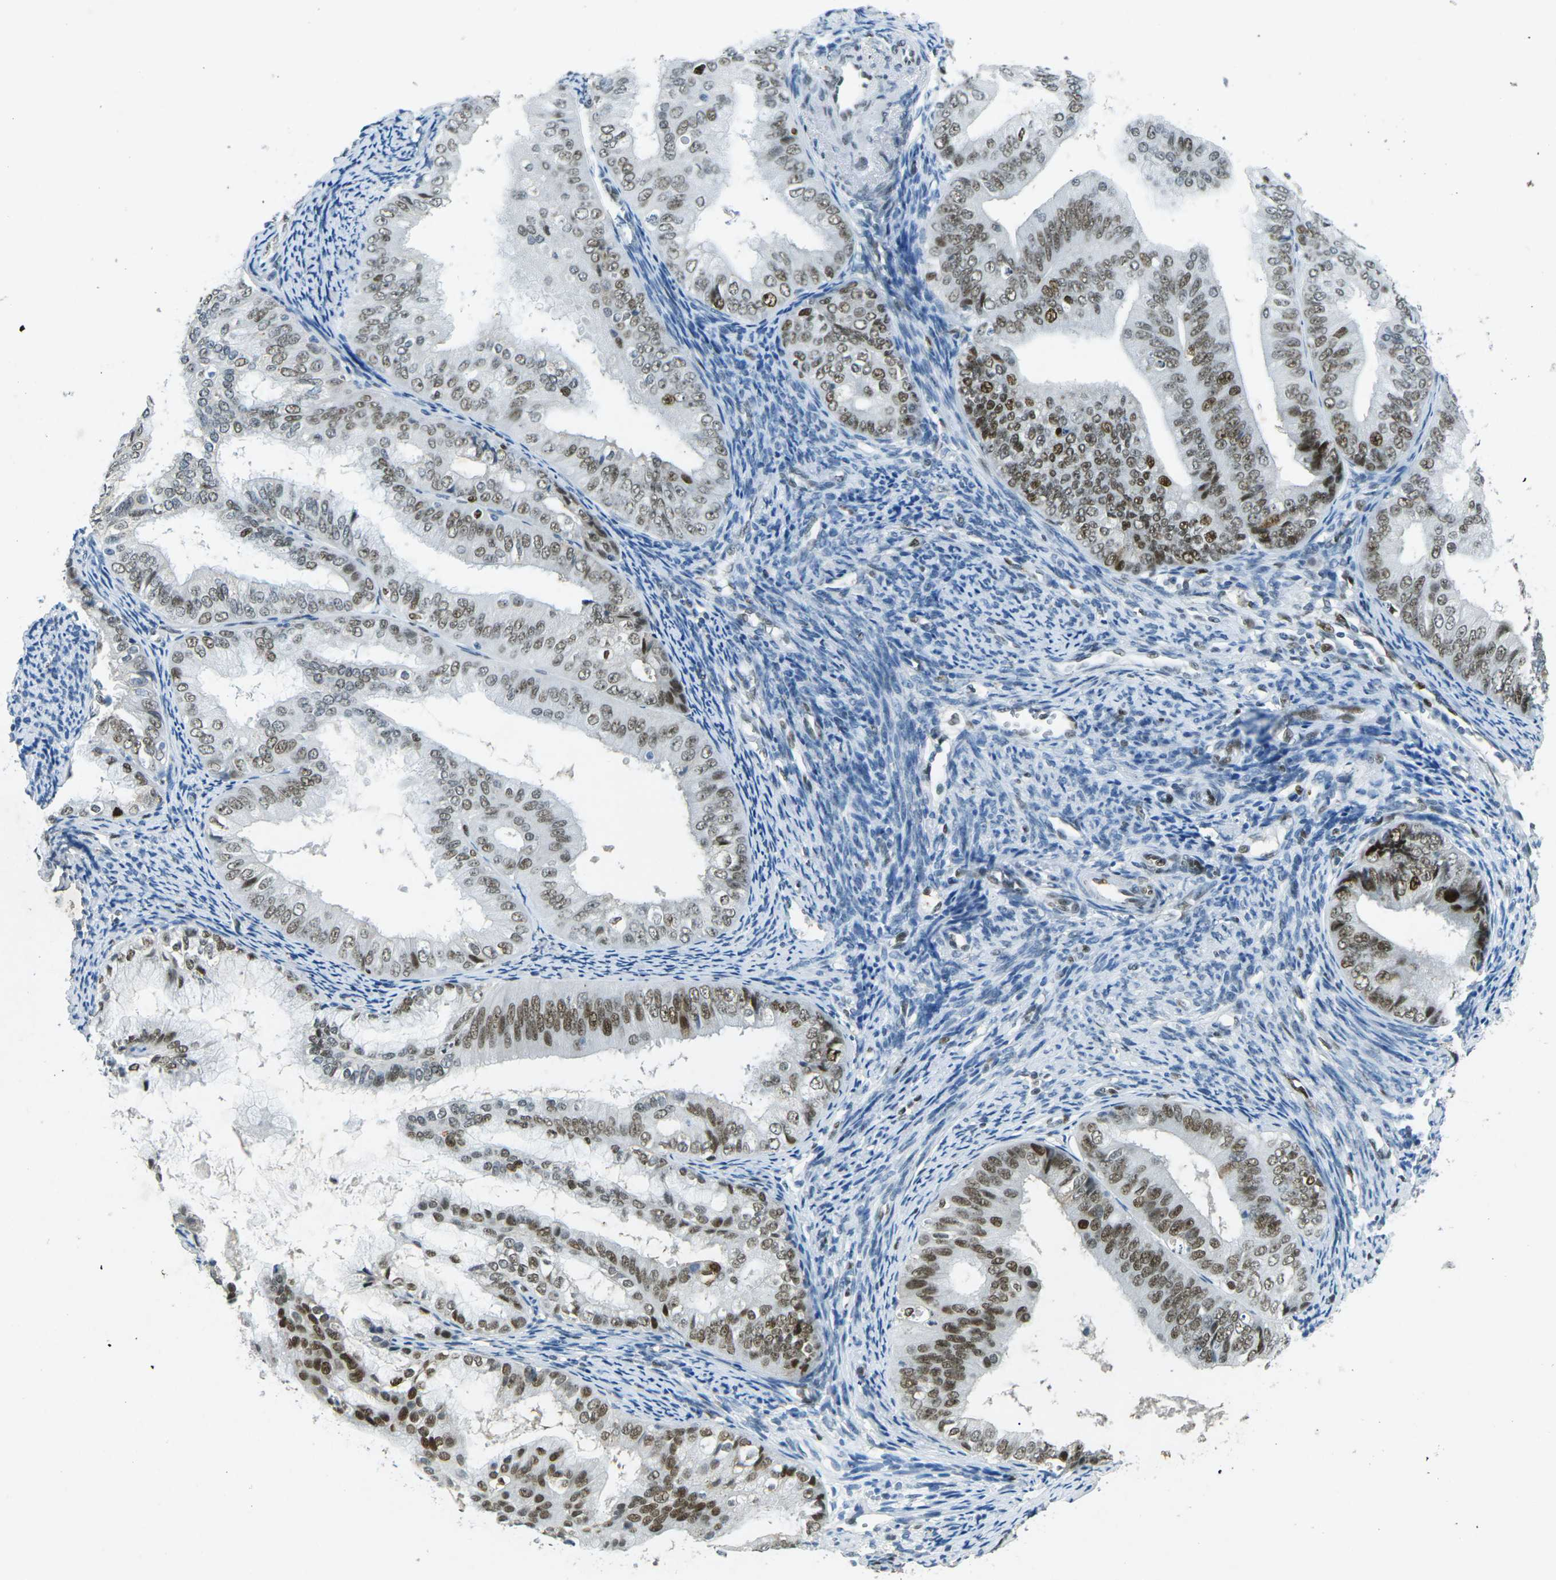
{"staining": {"intensity": "strong", "quantity": ">75%", "location": "nuclear"}, "tissue": "endometrial cancer", "cell_type": "Tumor cells", "image_type": "cancer", "snomed": [{"axis": "morphology", "description": "Adenocarcinoma, NOS"}, {"axis": "topography", "description": "Endometrium"}], "caption": "This is a histology image of immunohistochemistry (IHC) staining of adenocarcinoma (endometrial), which shows strong staining in the nuclear of tumor cells.", "gene": "RB1", "patient": {"sex": "female", "age": 63}}